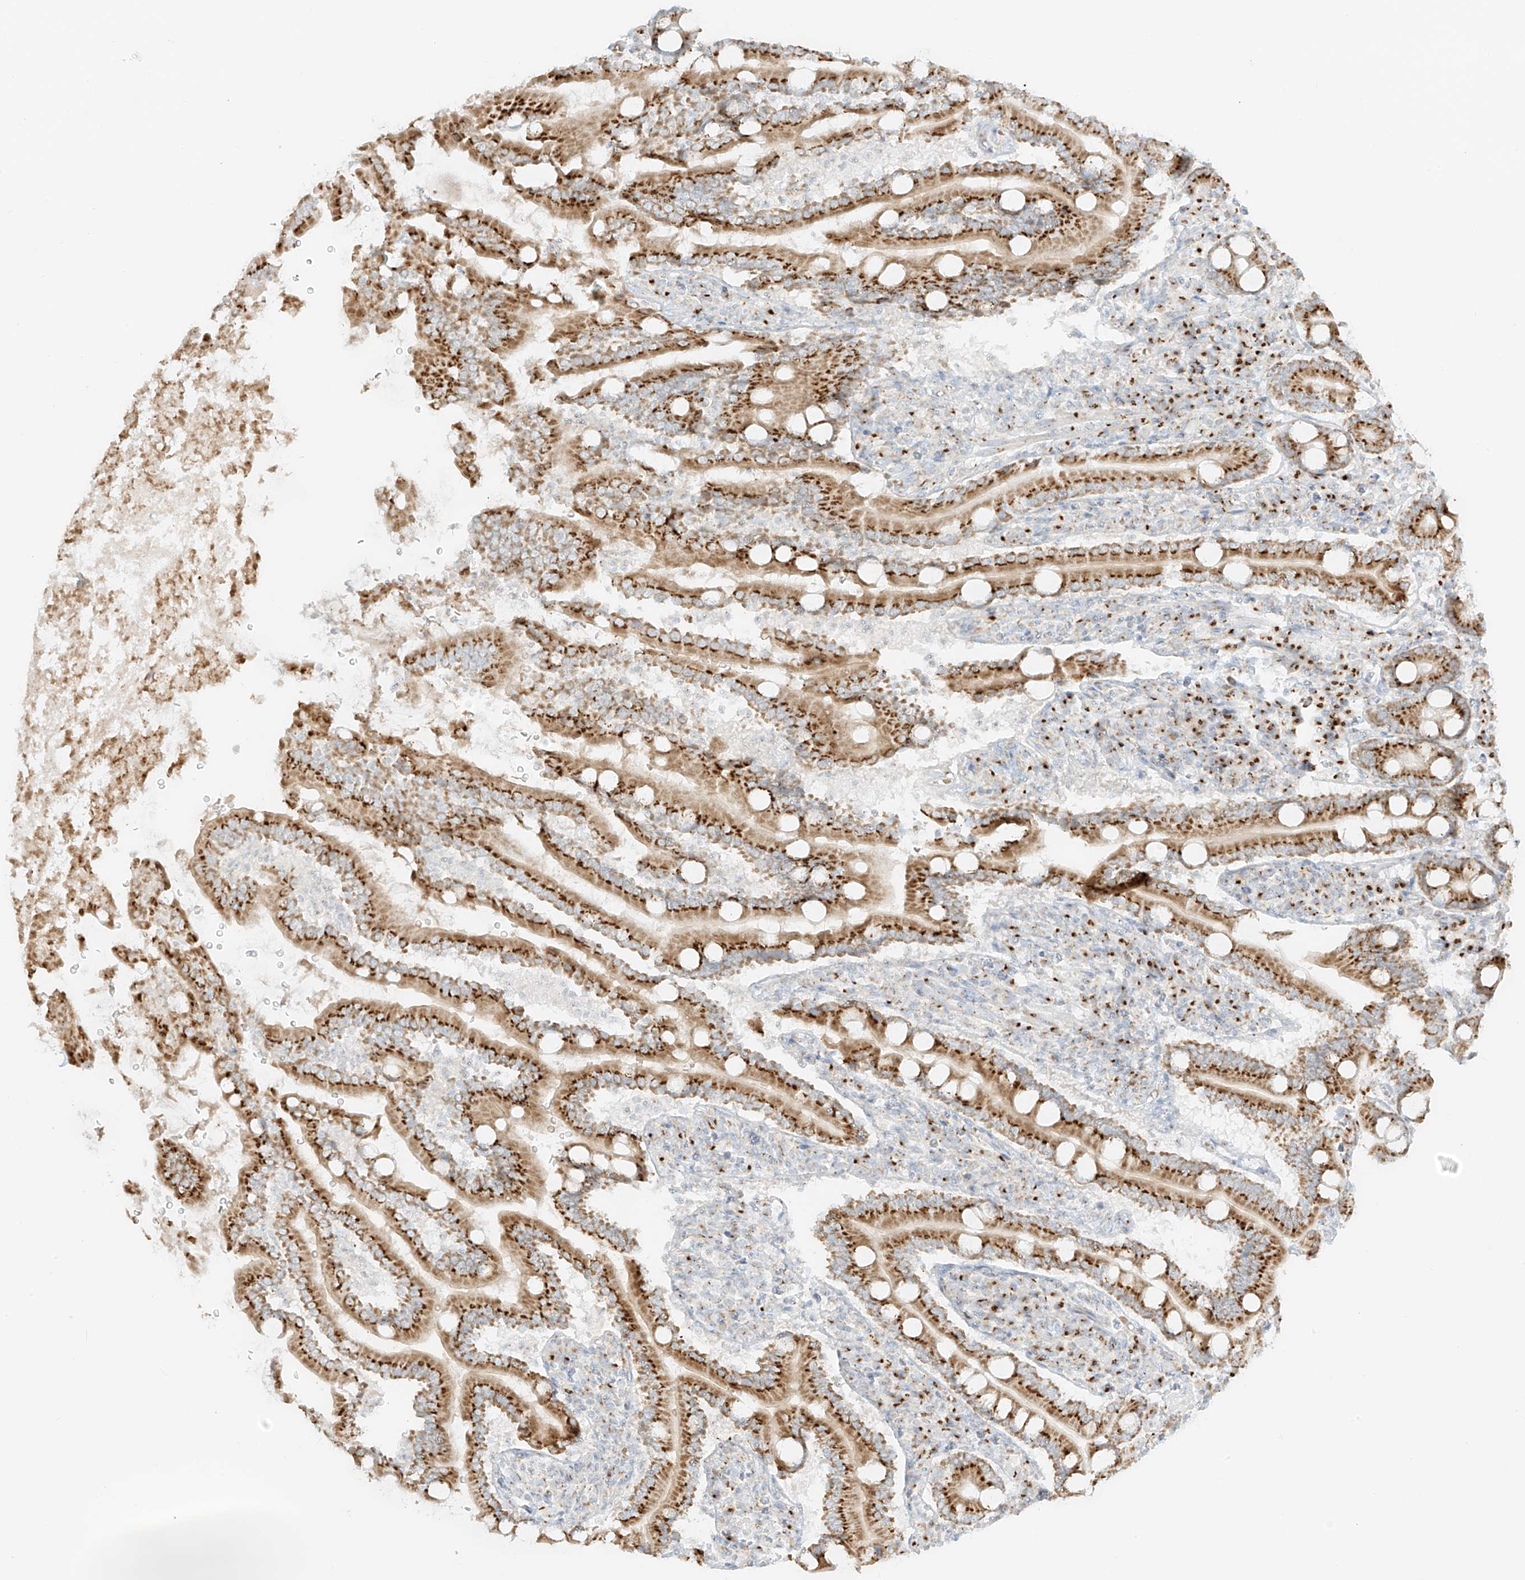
{"staining": {"intensity": "strong", "quantity": ">75%", "location": "cytoplasmic/membranous"}, "tissue": "duodenum", "cell_type": "Glandular cells", "image_type": "normal", "snomed": [{"axis": "morphology", "description": "Normal tissue, NOS"}, {"axis": "topography", "description": "Duodenum"}], "caption": "DAB immunohistochemical staining of unremarkable duodenum exhibits strong cytoplasmic/membranous protein staining in about >75% of glandular cells. (DAB (3,3'-diaminobenzidine) = brown stain, brightfield microscopy at high magnification).", "gene": "TMEM87B", "patient": {"sex": "male", "age": 35}}